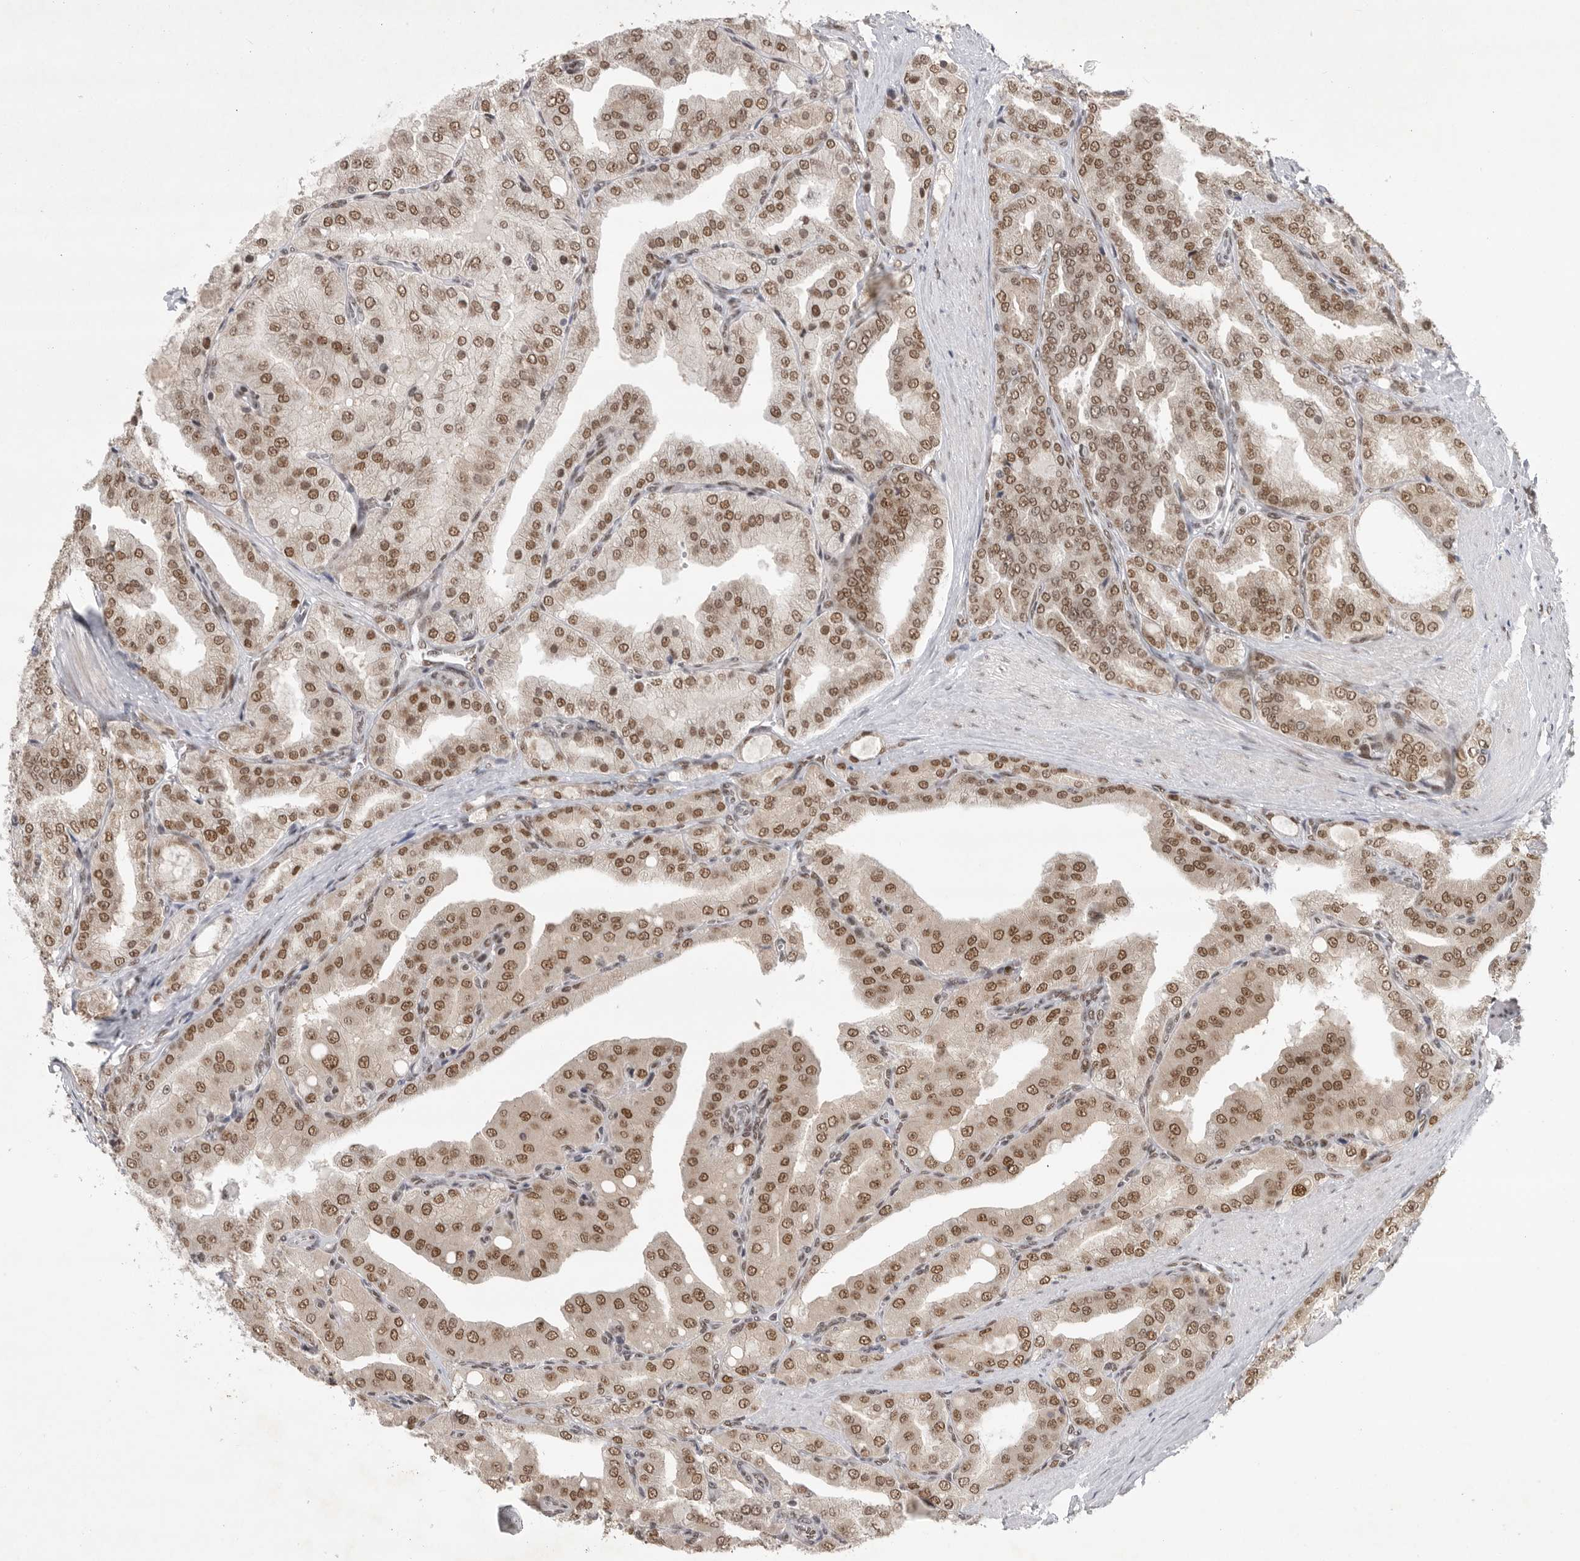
{"staining": {"intensity": "moderate", "quantity": ">75%", "location": "nuclear"}, "tissue": "prostate cancer", "cell_type": "Tumor cells", "image_type": "cancer", "snomed": [{"axis": "morphology", "description": "Adenocarcinoma, High grade"}, {"axis": "topography", "description": "Prostate"}], "caption": "Prostate adenocarcinoma (high-grade) tissue demonstrates moderate nuclear expression in approximately >75% of tumor cells", "gene": "ZNF830", "patient": {"sex": "male", "age": 50}}